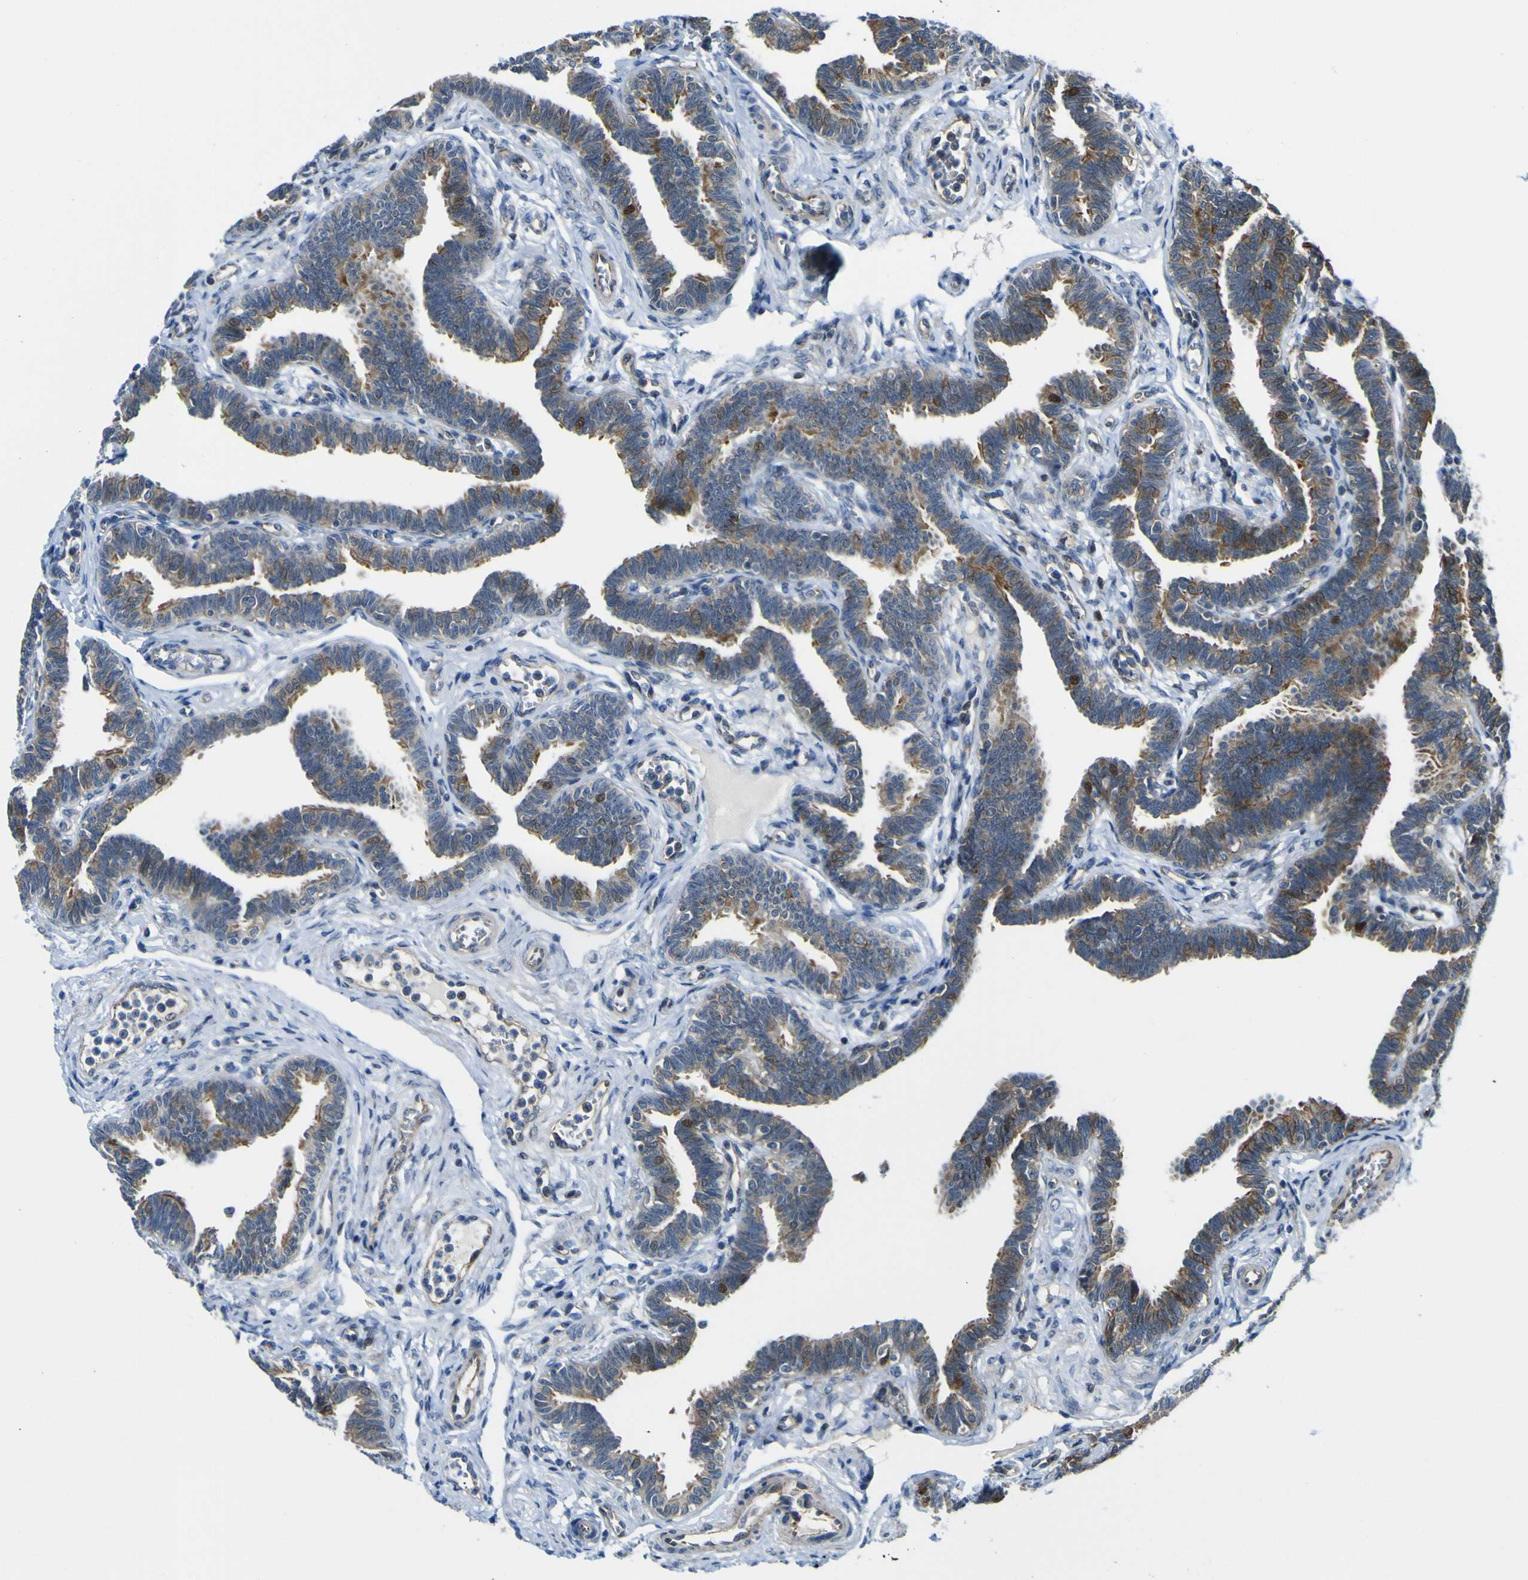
{"staining": {"intensity": "strong", "quantity": "25%-75%", "location": "cytoplasmic/membranous,nuclear"}, "tissue": "fallopian tube", "cell_type": "Glandular cells", "image_type": "normal", "snomed": [{"axis": "morphology", "description": "Normal tissue, NOS"}, {"axis": "topography", "description": "Fallopian tube"}, {"axis": "topography", "description": "Ovary"}], "caption": "Immunohistochemistry (IHC) of benign human fallopian tube exhibits high levels of strong cytoplasmic/membranous,nuclear staining in approximately 25%-75% of glandular cells. (DAB (3,3'-diaminobenzidine) = brown stain, brightfield microscopy at high magnification).", "gene": "KDM7A", "patient": {"sex": "female", "age": 23}}